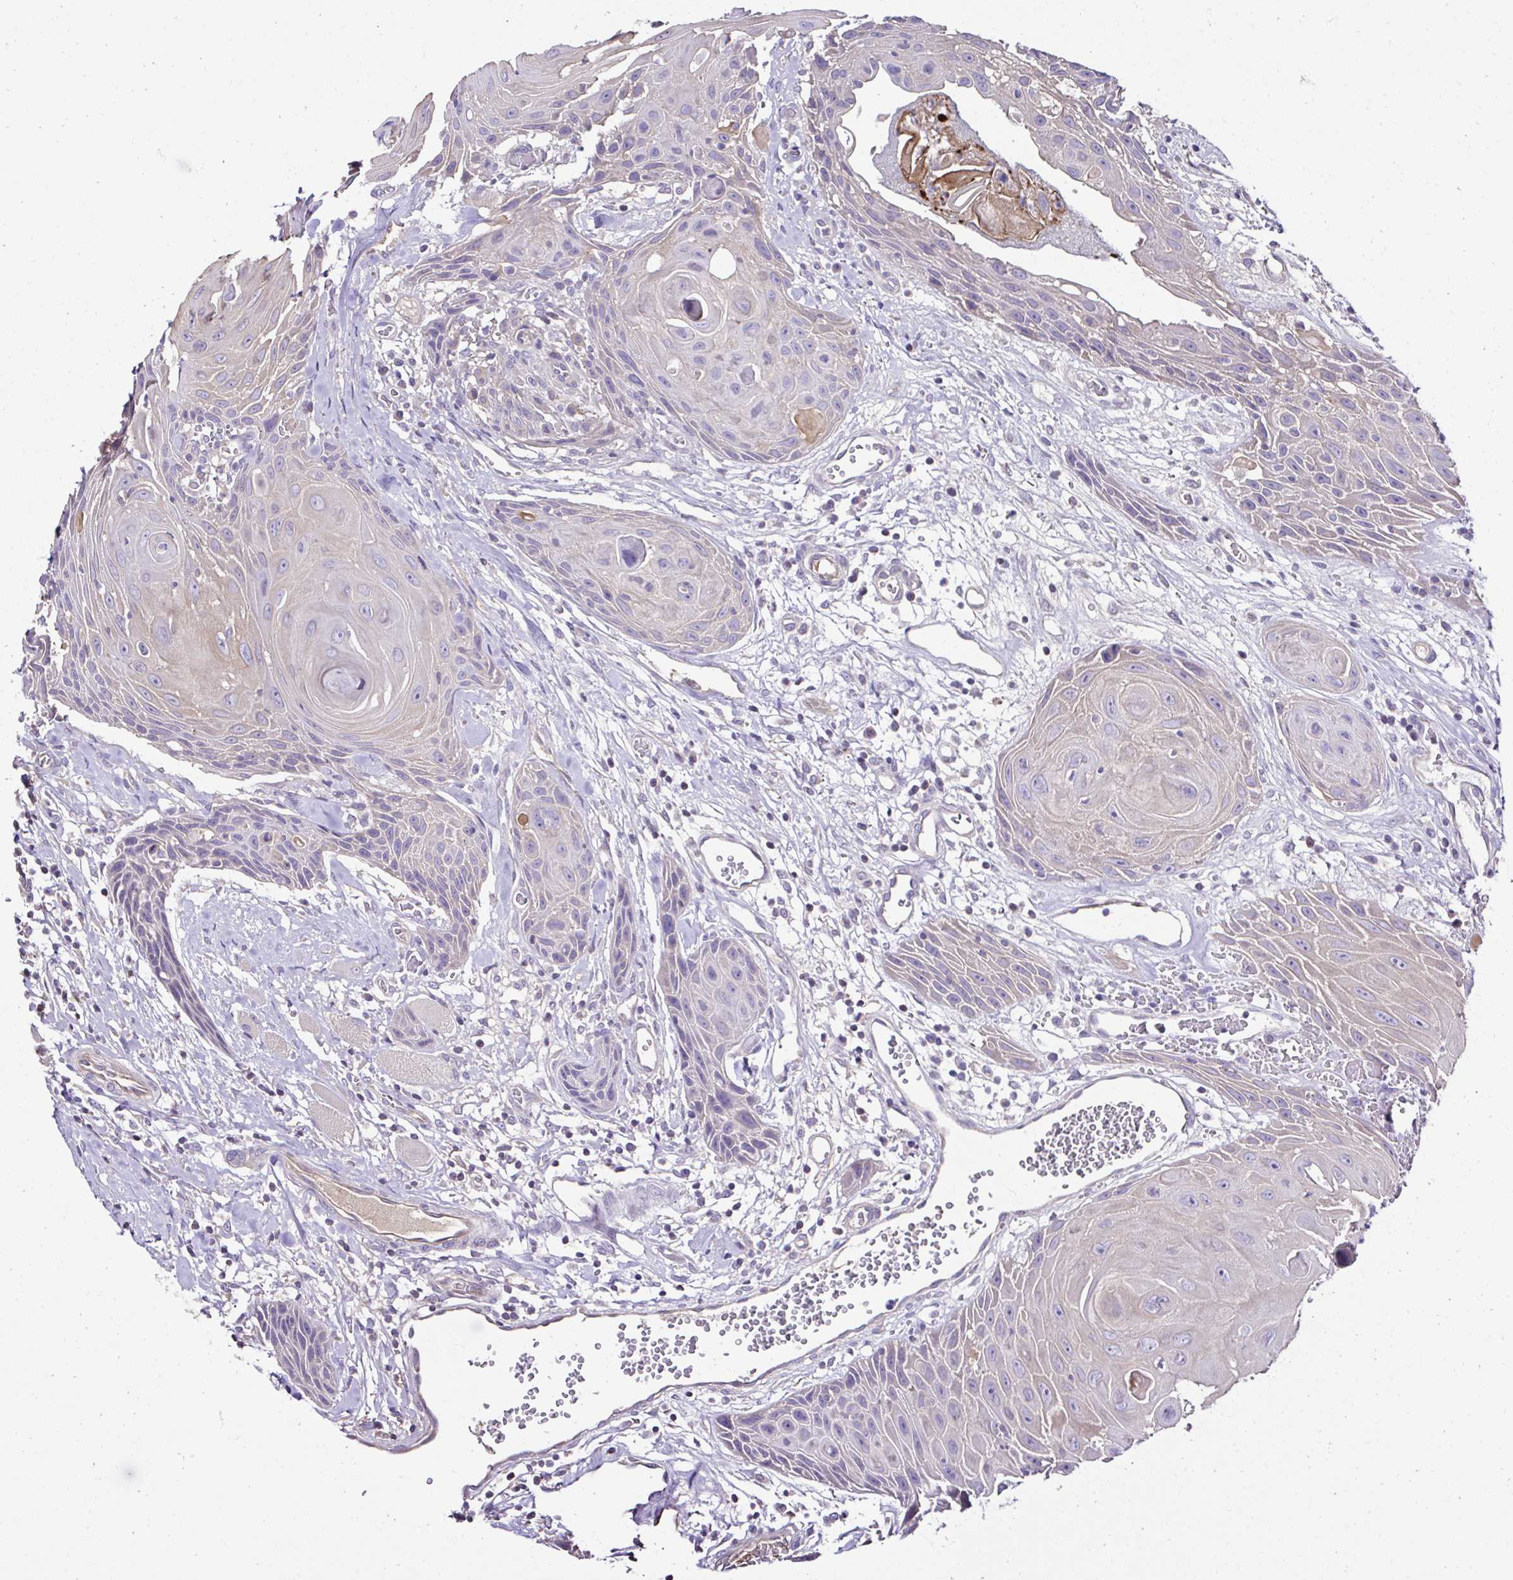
{"staining": {"intensity": "negative", "quantity": "none", "location": "none"}, "tissue": "head and neck cancer", "cell_type": "Tumor cells", "image_type": "cancer", "snomed": [{"axis": "morphology", "description": "Squamous cell carcinoma, NOS"}, {"axis": "topography", "description": "Oral tissue"}, {"axis": "topography", "description": "Head-Neck"}], "caption": "High magnification brightfield microscopy of squamous cell carcinoma (head and neck) stained with DAB (brown) and counterstained with hematoxylin (blue): tumor cells show no significant expression.", "gene": "CCDC85C", "patient": {"sex": "male", "age": 49}}